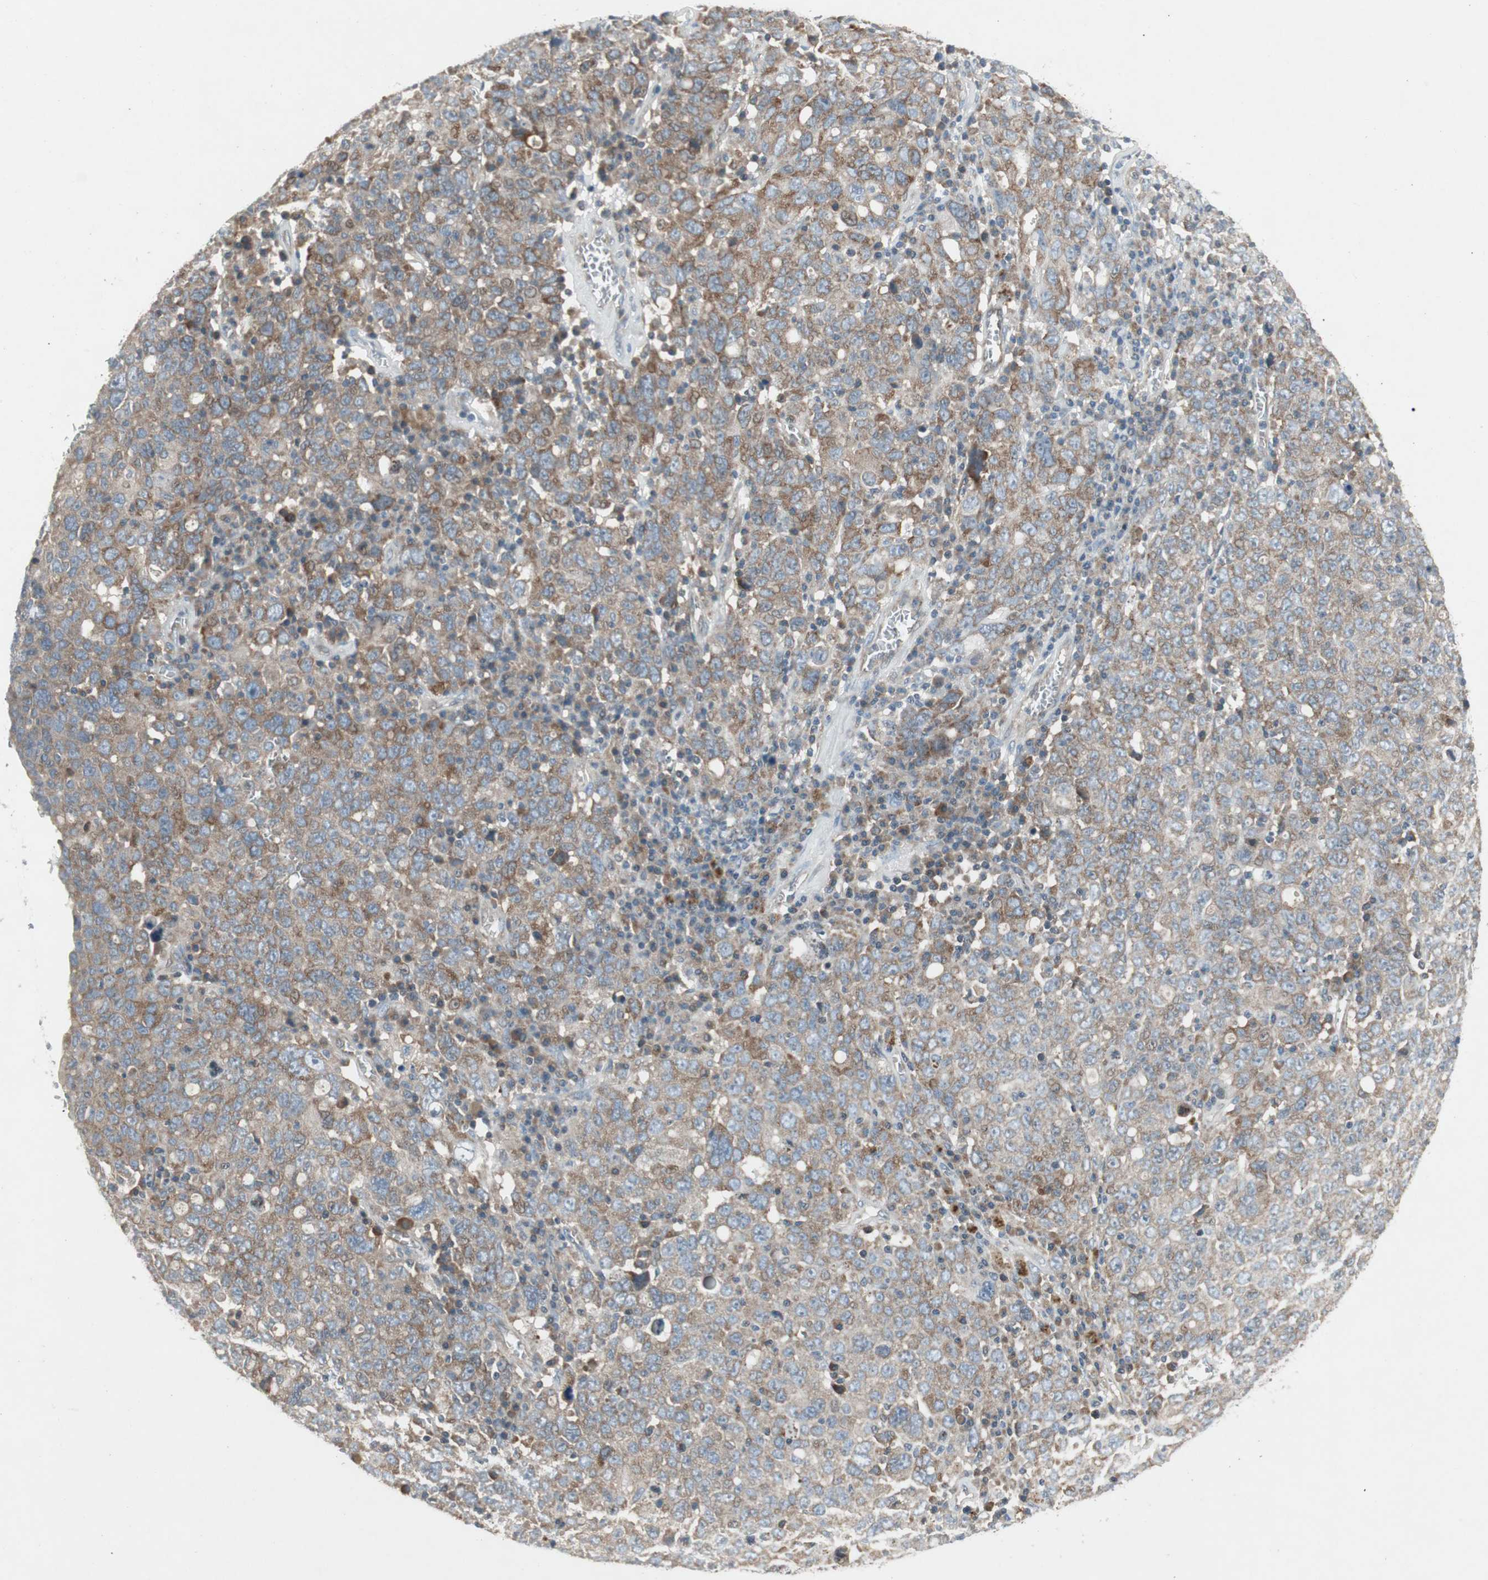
{"staining": {"intensity": "moderate", "quantity": ">75%", "location": "cytoplasmic/membranous"}, "tissue": "ovarian cancer", "cell_type": "Tumor cells", "image_type": "cancer", "snomed": [{"axis": "morphology", "description": "Carcinoma, endometroid"}, {"axis": "topography", "description": "Ovary"}], "caption": "Brown immunohistochemical staining in human ovarian endometroid carcinoma displays moderate cytoplasmic/membranous positivity in about >75% of tumor cells. (IHC, brightfield microscopy, high magnification).", "gene": "PANK2", "patient": {"sex": "female", "age": 62}}